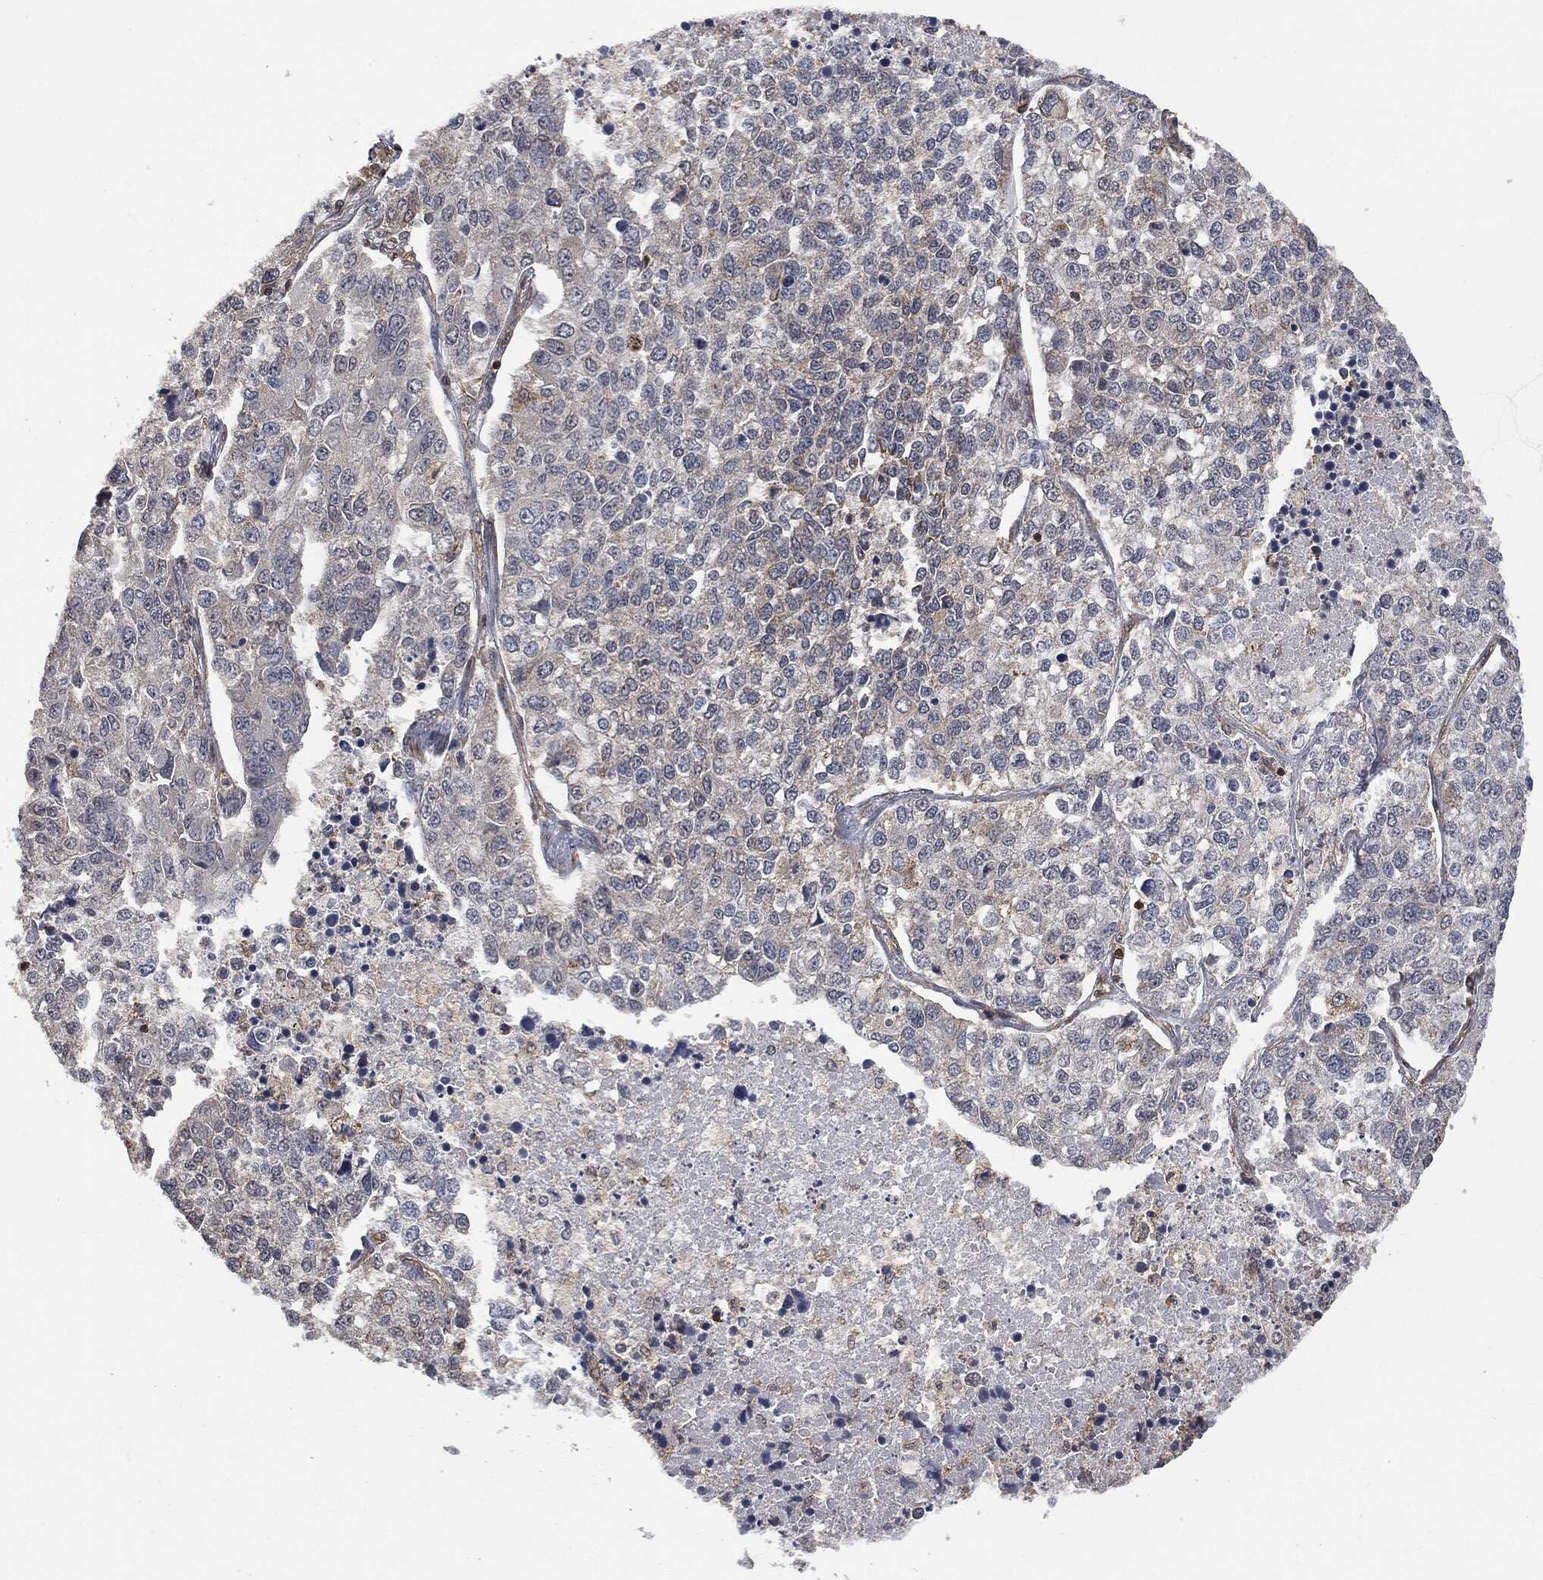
{"staining": {"intensity": "weak", "quantity": "<25%", "location": "cytoplasmic/membranous"}, "tissue": "lung cancer", "cell_type": "Tumor cells", "image_type": "cancer", "snomed": [{"axis": "morphology", "description": "Adenocarcinoma, NOS"}, {"axis": "topography", "description": "Lung"}], "caption": "IHC image of neoplastic tissue: lung cancer (adenocarcinoma) stained with DAB (3,3'-diaminobenzidine) exhibits no significant protein expression in tumor cells. Brightfield microscopy of IHC stained with DAB (3,3'-diaminobenzidine) (brown) and hematoxylin (blue), captured at high magnification.", "gene": "PSMB10", "patient": {"sex": "male", "age": 49}}